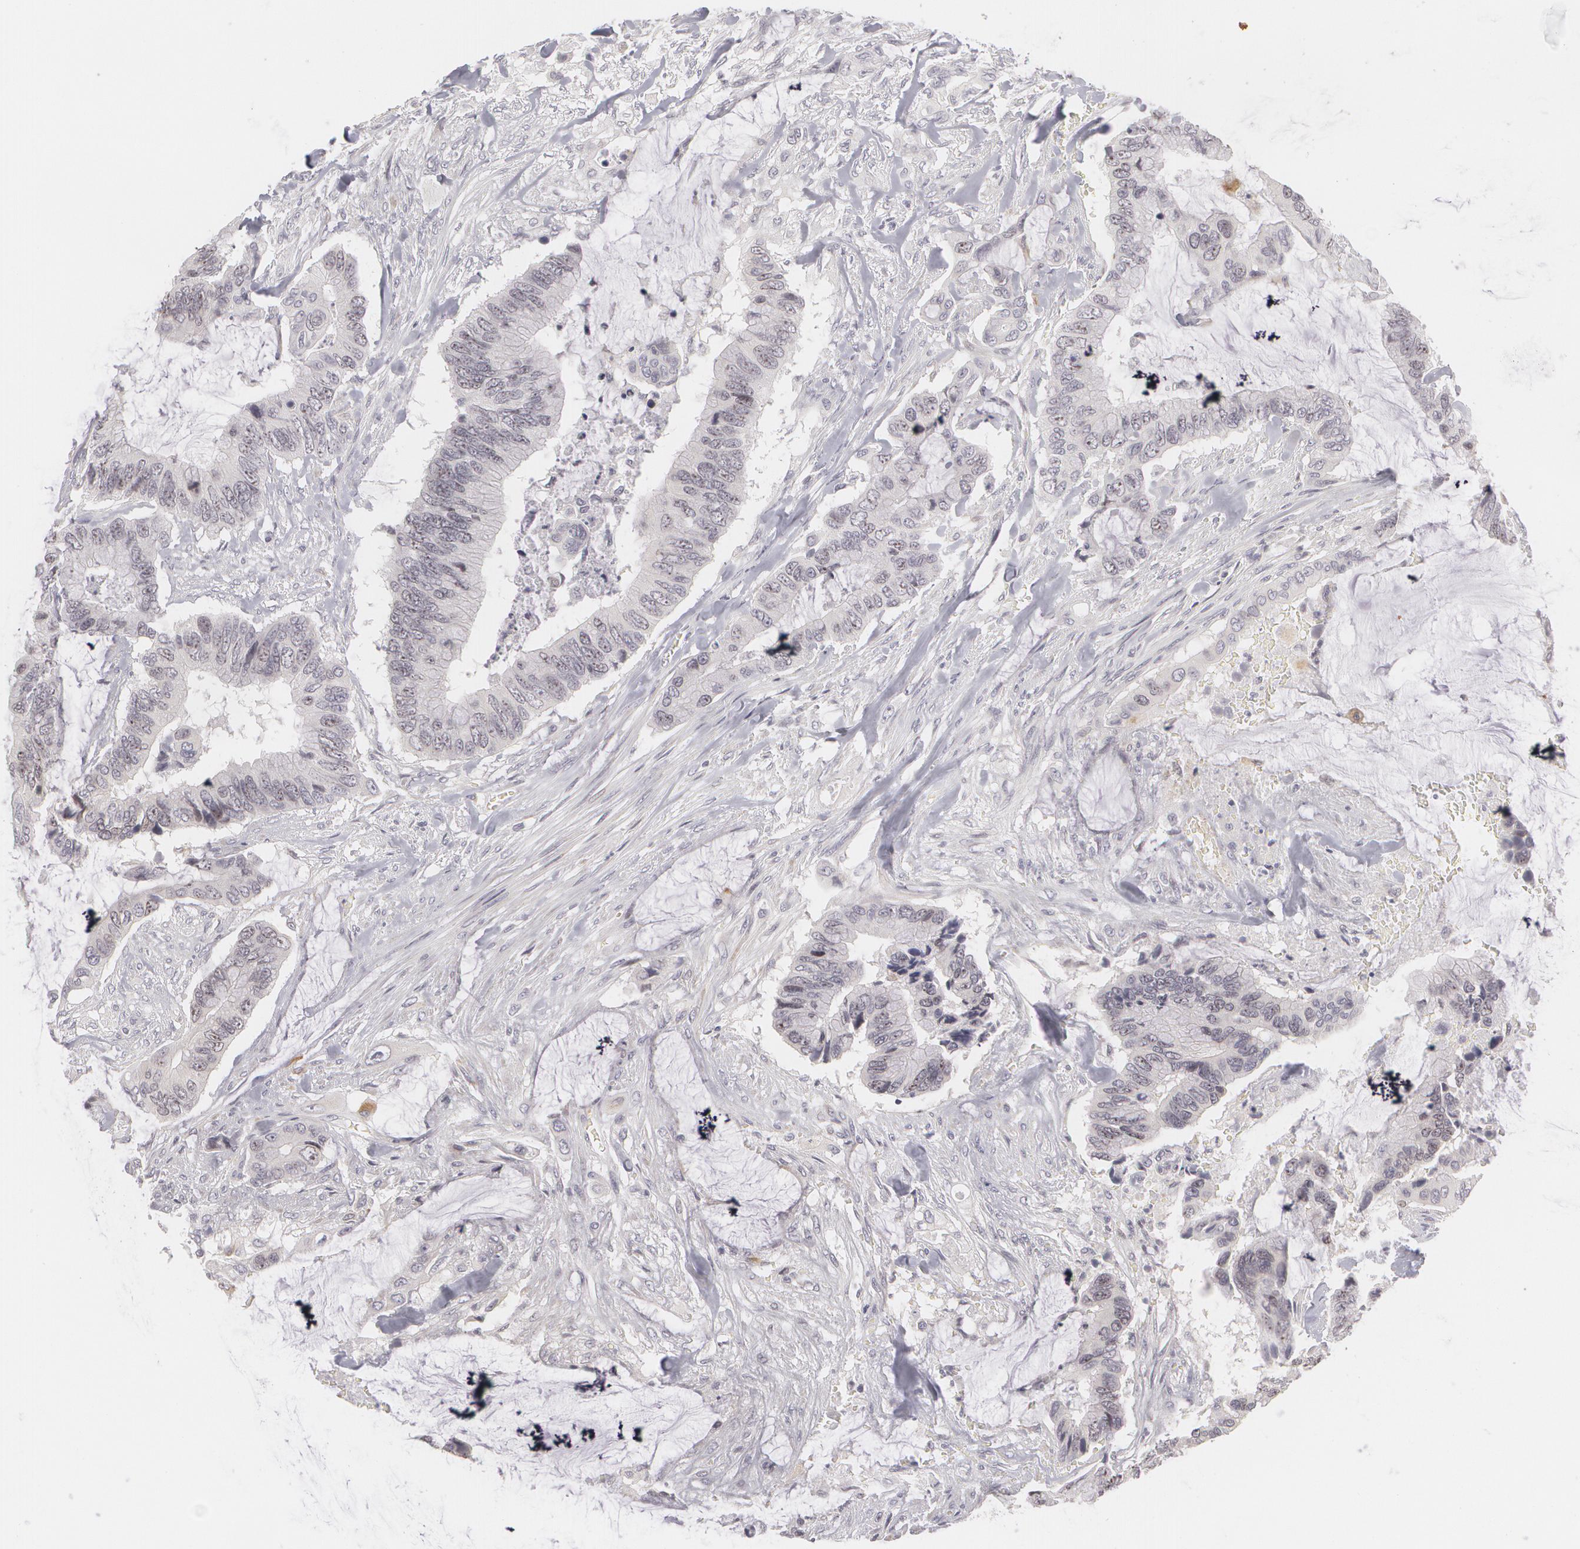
{"staining": {"intensity": "negative", "quantity": "none", "location": "none"}, "tissue": "colorectal cancer", "cell_type": "Tumor cells", "image_type": "cancer", "snomed": [{"axis": "morphology", "description": "Adenocarcinoma, NOS"}, {"axis": "topography", "description": "Rectum"}], "caption": "Colorectal adenocarcinoma was stained to show a protein in brown. There is no significant expression in tumor cells. (Brightfield microscopy of DAB immunohistochemistry at high magnification).", "gene": "ZBTB16", "patient": {"sex": "female", "age": 59}}